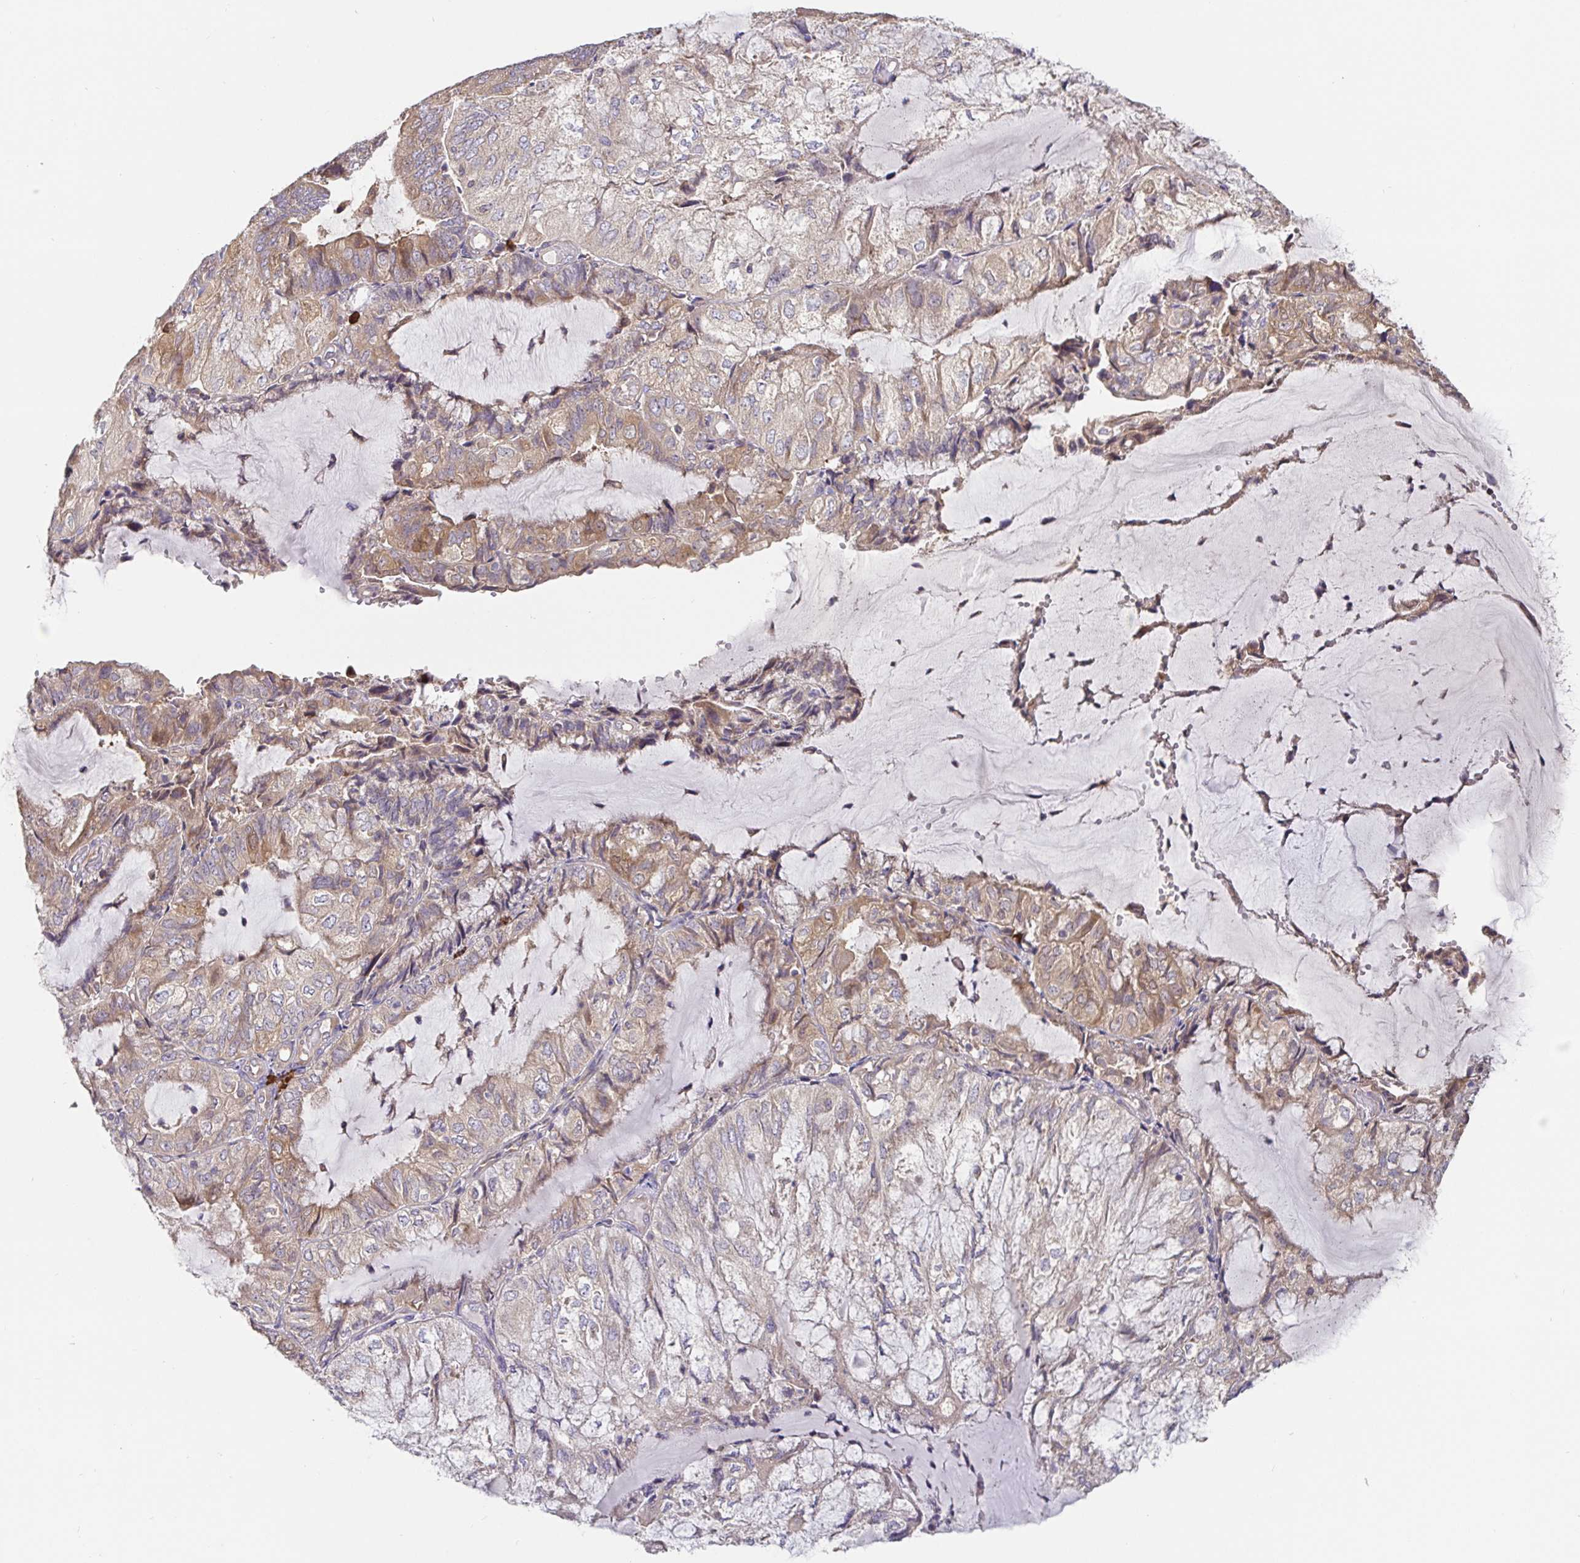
{"staining": {"intensity": "weak", "quantity": "25%-75%", "location": "cytoplasmic/membranous"}, "tissue": "endometrial cancer", "cell_type": "Tumor cells", "image_type": "cancer", "snomed": [{"axis": "morphology", "description": "Adenocarcinoma, NOS"}, {"axis": "topography", "description": "Endometrium"}], "caption": "Immunohistochemical staining of endometrial adenocarcinoma demonstrates low levels of weak cytoplasmic/membranous staining in approximately 25%-75% of tumor cells.", "gene": "HAGH", "patient": {"sex": "female", "age": 81}}